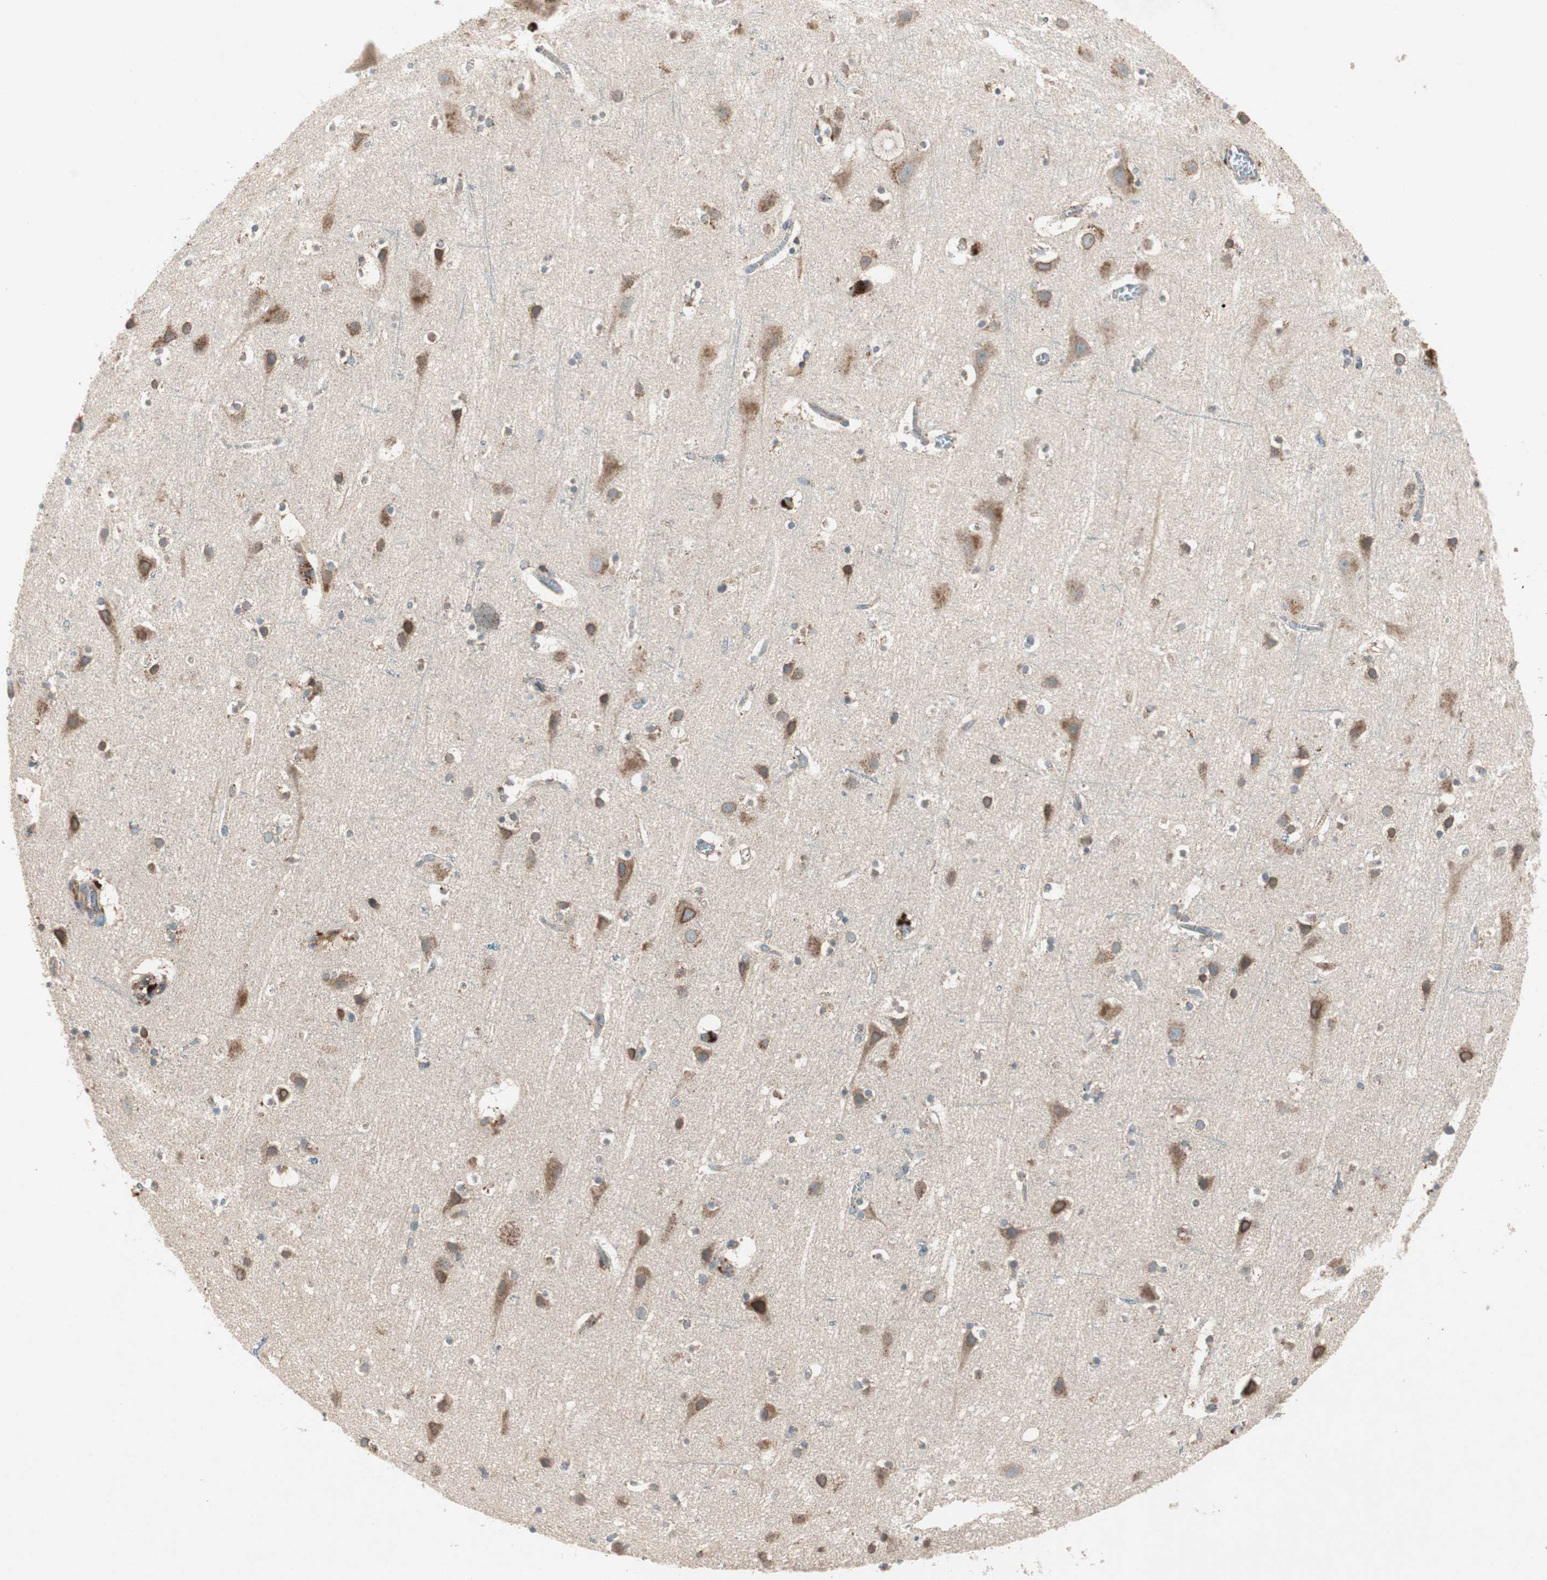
{"staining": {"intensity": "negative", "quantity": "none", "location": "none"}, "tissue": "cerebral cortex", "cell_type": "Endothelial cells", "image_type": "normal", "snomed": [{"axis": "morphology", "description": "Normal tissue, NOS"}, {"axis": "topography", "description": "Cerebral cortex"}], "caption": "A high-resolution micrograph shows immunohistochemistry (IHC) staining of unremarkable cerebral cortex, which shows no significant expression in endothelial cells. Nuclei are stained in blue.", "gene": "CHADL", "patient": {"sex": "male", "age": 45}}